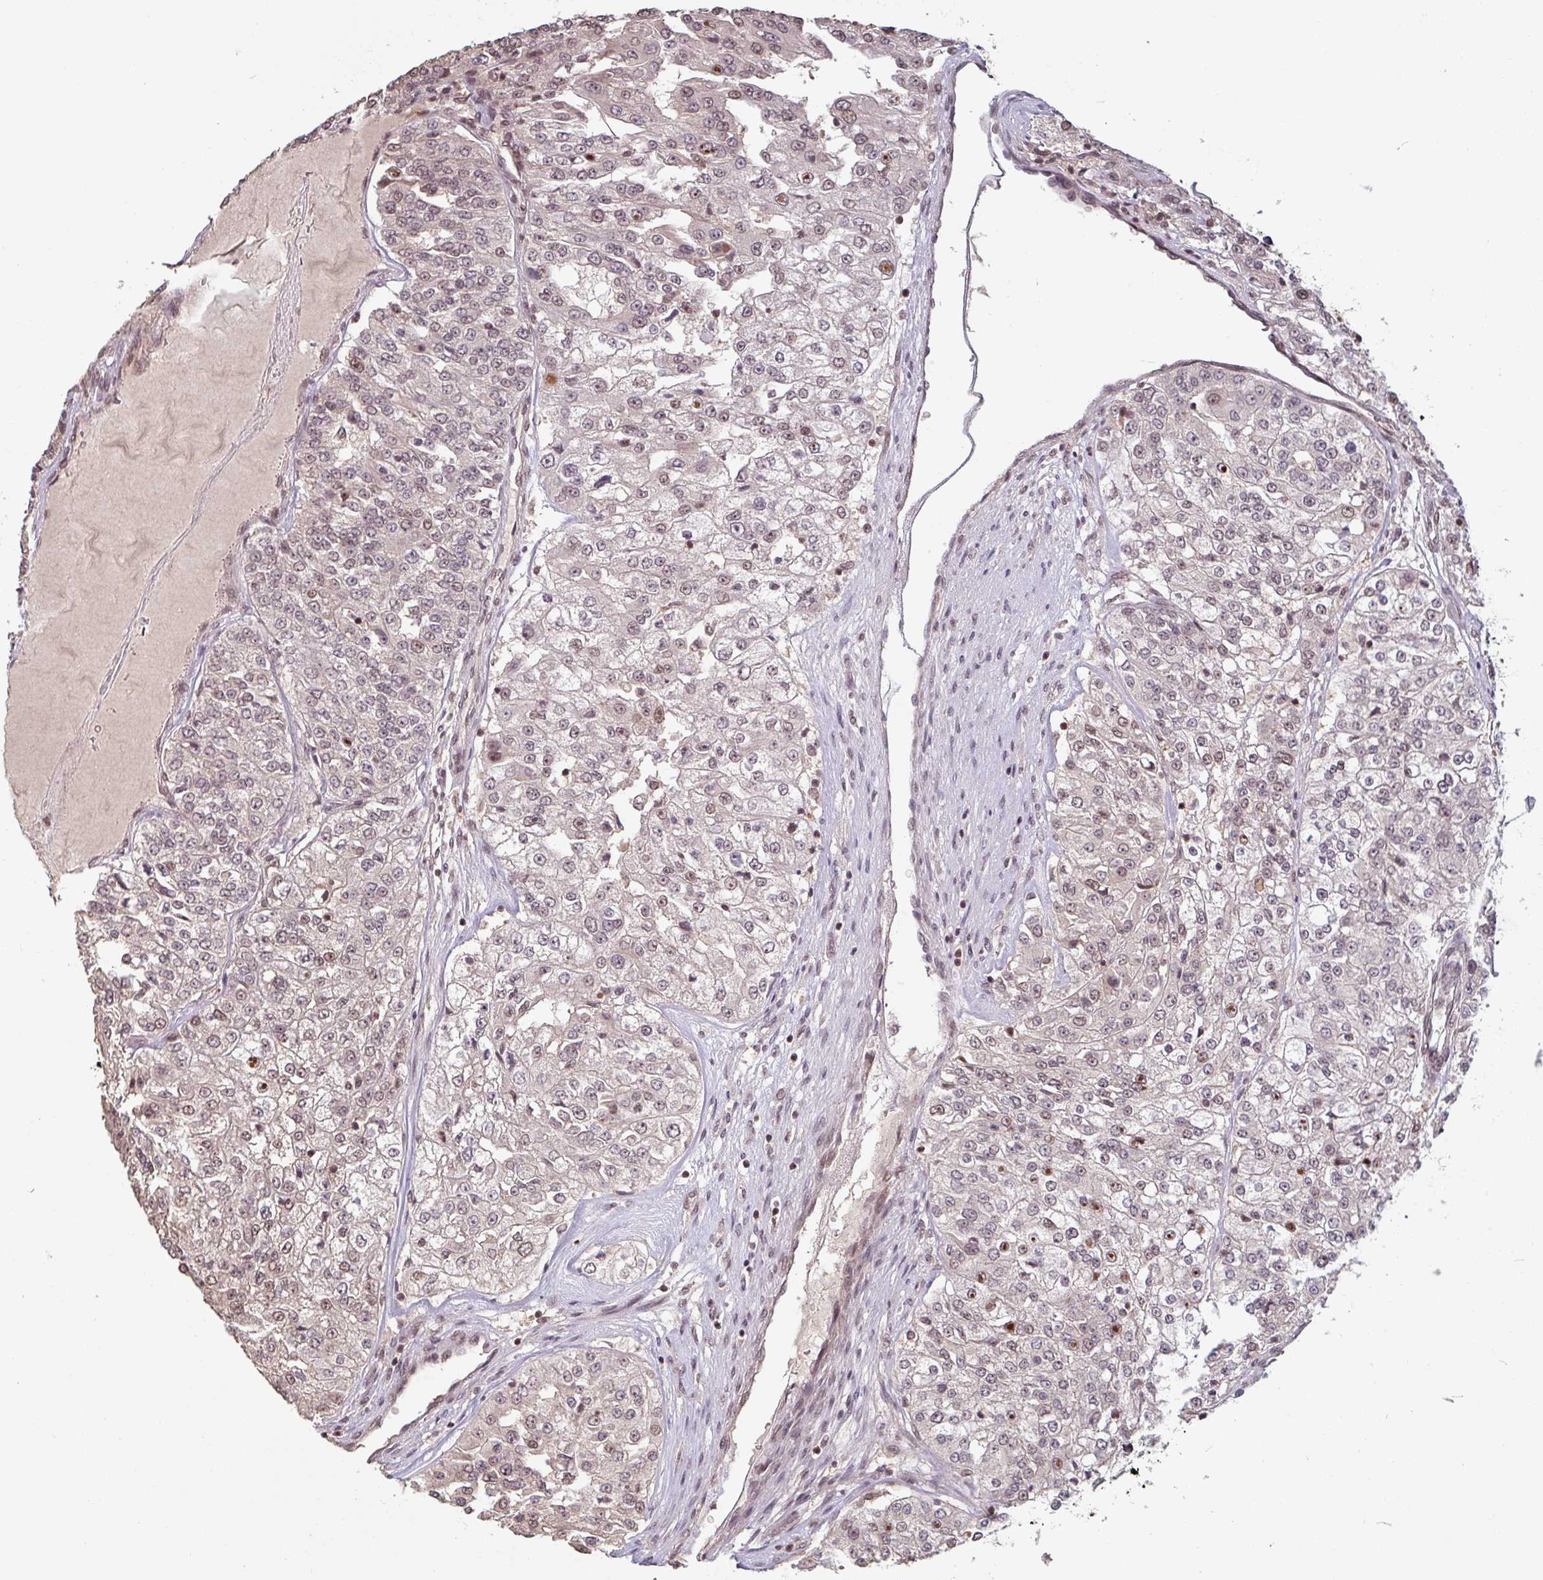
{"staining": {"intensity": "weak", "quantity": ">75%", "location": "nuclear"}, "tissue": "renal cancer", "cell_type": "Tumor cells", "image_type": "cancer", "snomed": [{"axis": "morphology", "description": "Adenocarcinoma, NOS"}, {"axis": "topography", "description": "Kidney"}], "caption": "Immunohistochemical staining of human renal cancer (adenocarcinoma) demonstrates low levels of weak nuclear staining in approximately >75% of tumor cells.", "gene": "DR1", "patient": {"sex": "female", "age": 63}}